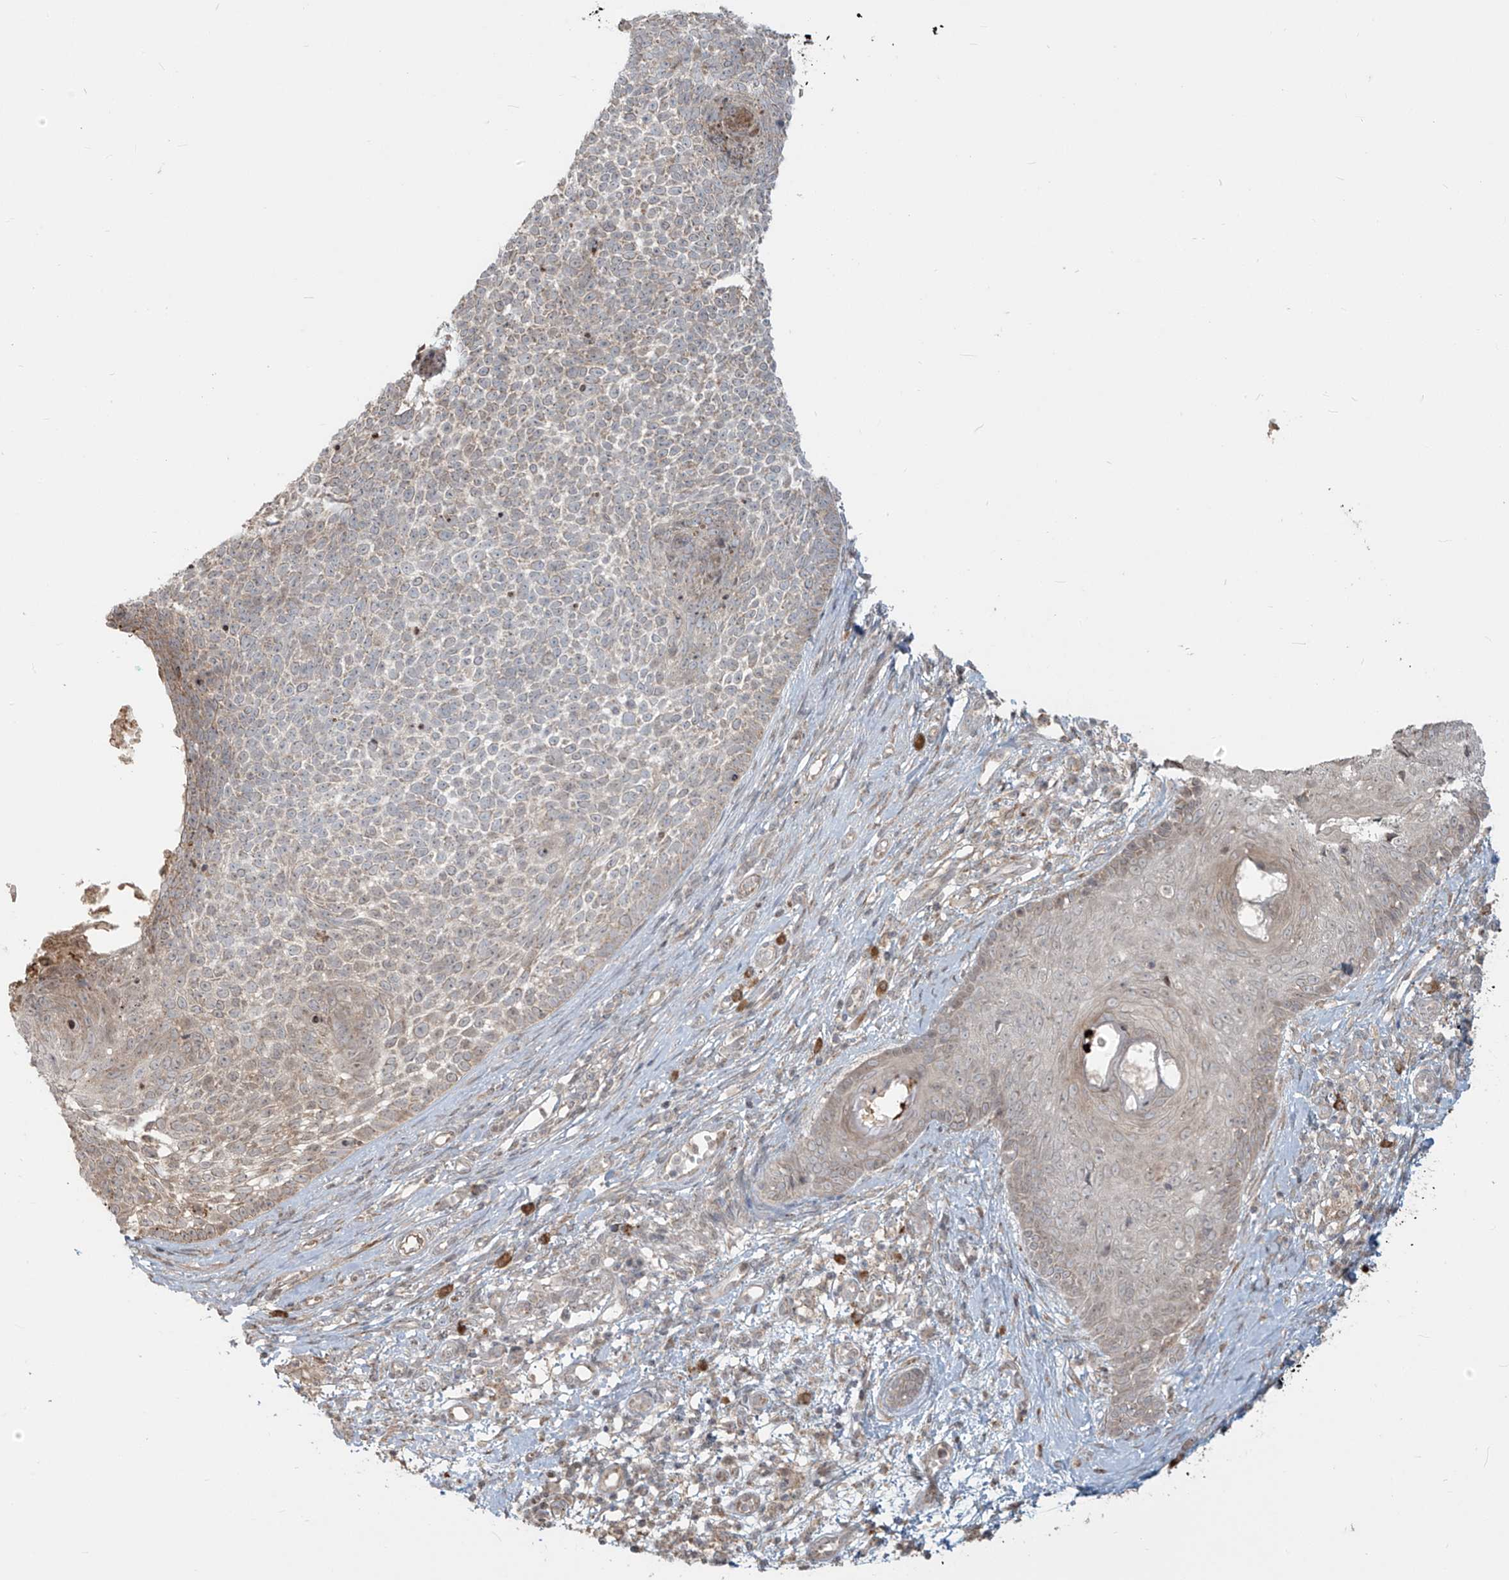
{"staining": {"intensity": "weak", "quantity": "25%-75%", "location": "cytoplasmic/membranous"}, "tissue": "skin cancer", "cell_type": "Tumor cells", "image_type": "cancer", "snomed": [{"axis": "morphology", "description": "Basal cell carcinoma"}, {"axis": "topography", "description": "Skin"}], "caption": "A photomicrograph of skin basal cell carcinoma stained for a protein shows weak cytoplasmic/membranous brown staining in tumor cells.", "gene": "PLEKHM3", "patient": {"sex": "female", "age": 81}}